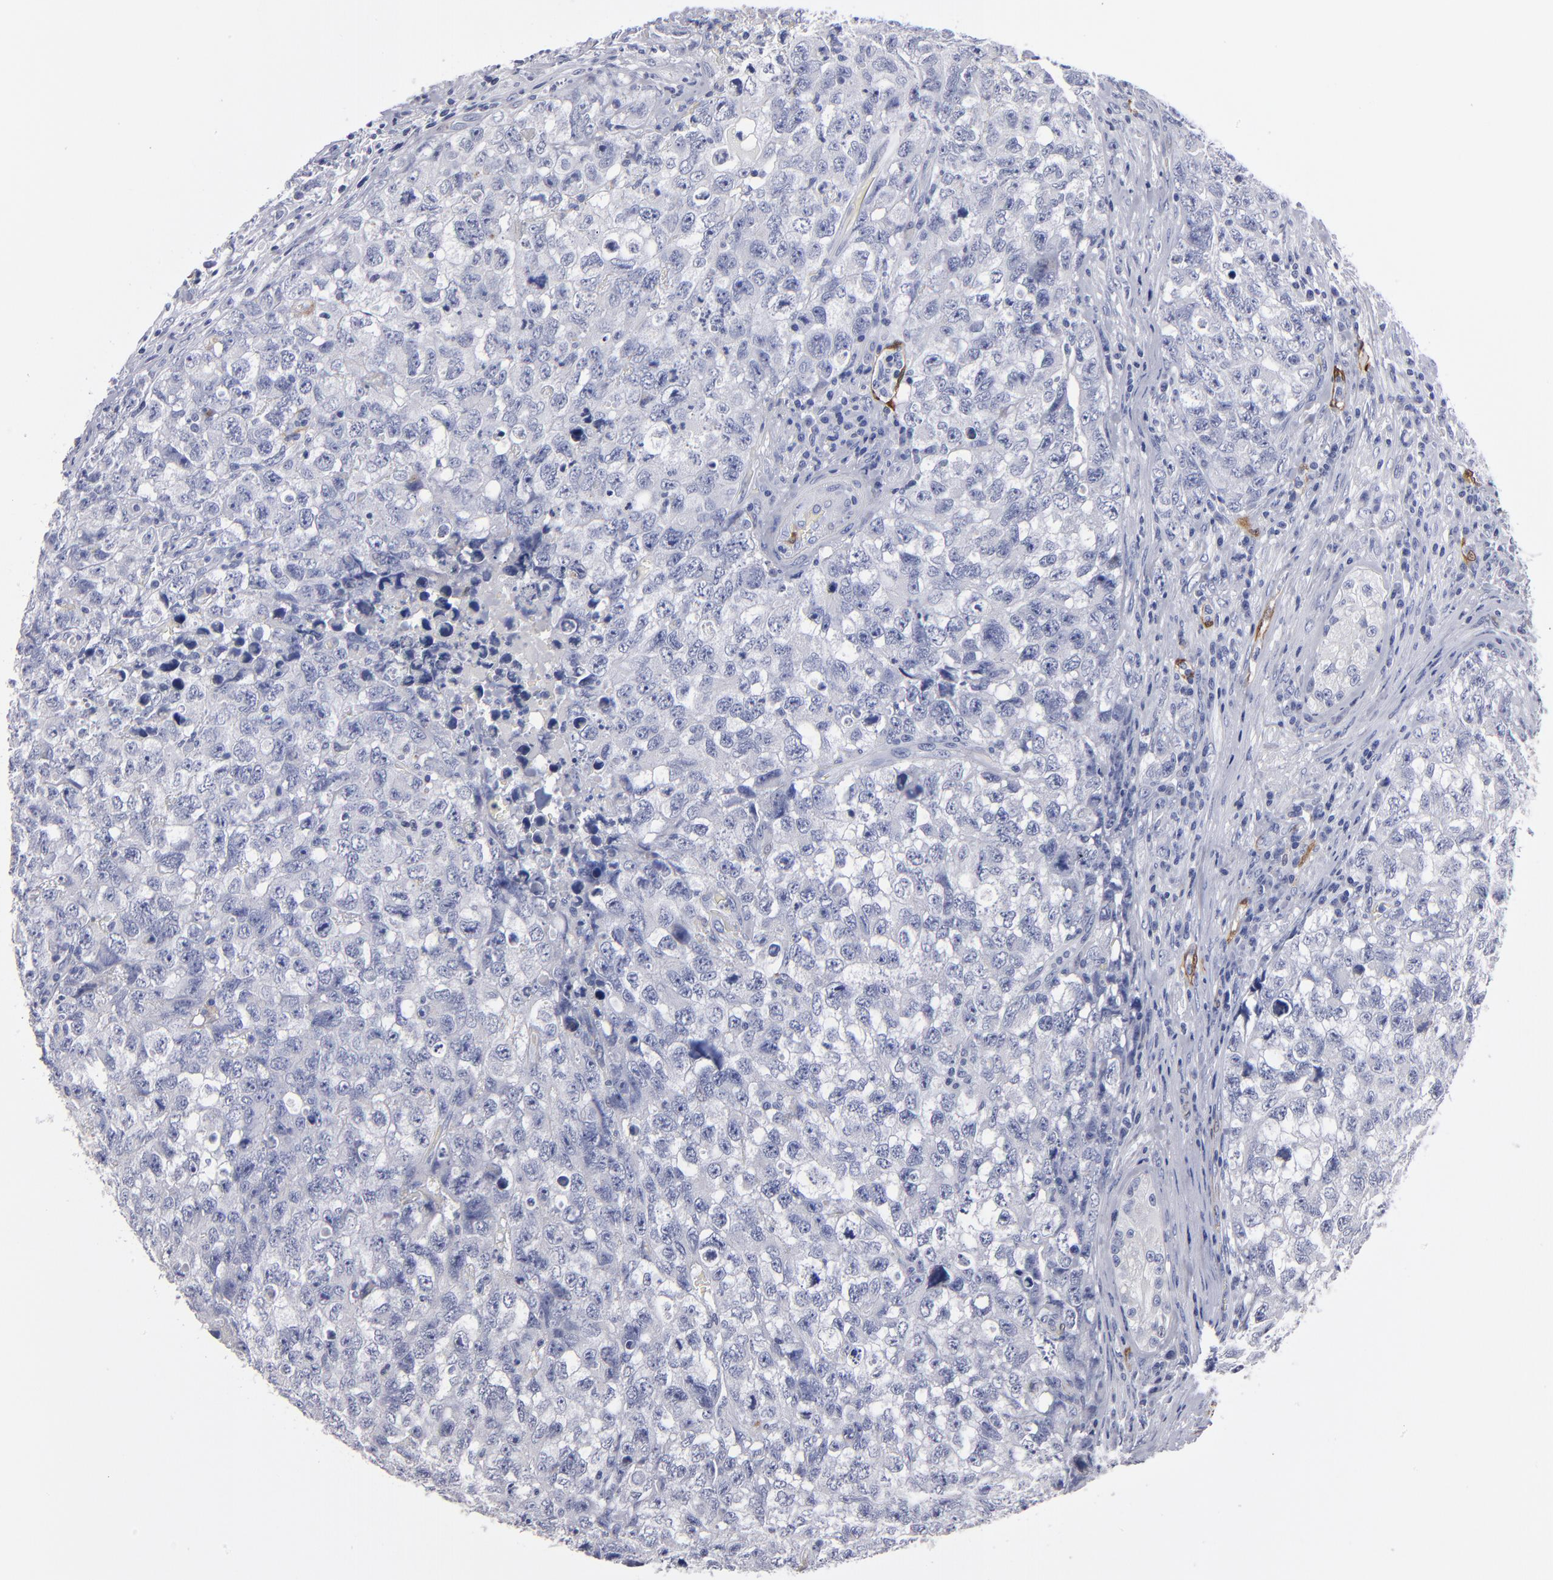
{"staining": {"intensity": "negative", "quantity": "none", "location": "none"}, "tissue": "testis cancer", "cell_type": "Tumor cells", "image_type": "cancer", "snomed": [{"axis": "morphology", "description": "Carcinoma, Embryonal, NOS"}, {"axis": "topography", "description": "Testis"}], "caption": "Photomicrograph shows no protein positivity in tumor cells of embryonal carcinoma (testis) tissue. (Stains: DAB (3,3'-diaminobenzidine) IHC with hematoxylin counter stain, Microscopy: brightfield microscopy at high magnification).", "gene": "FABP4", "patient": {"sex": "male", "age": 31}}